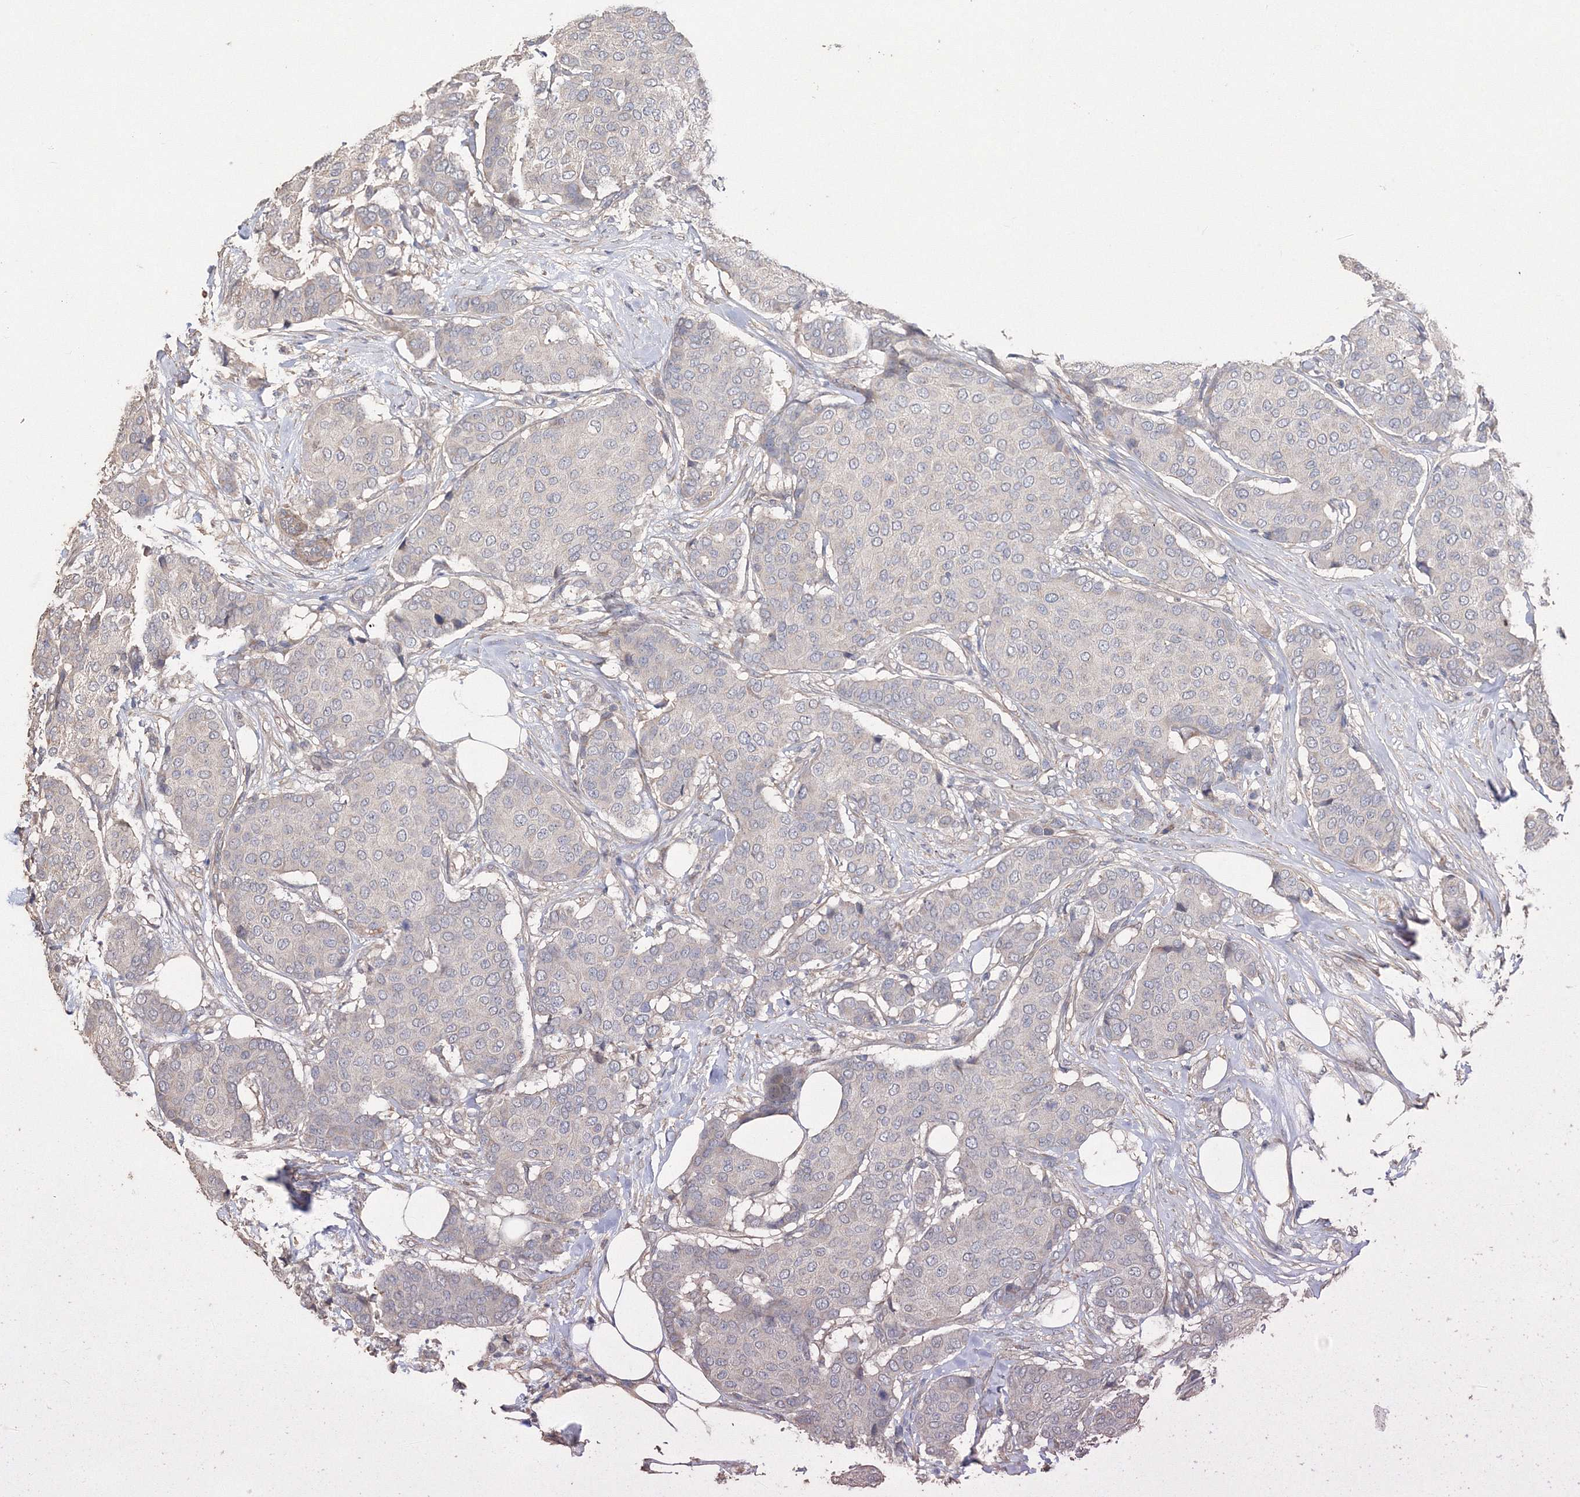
{"staining": {"intensity": "negative", "quantity": "none", "location": "none"}, "tissue": "breast cancer", "cell_type": "Tumor cells", "image_type": "cancer", "snomed": [{"axis": "morphology", "description": "Duct carcinoma"}, {"axis": "topography", "description": "Breast"}], "caption": "A histopathology image of breast intraductal carcinoma stained for a protein demonstrates no brown staining in tumor cells.", "gene": "NALF2", "patient": {"sex": "female", "age": 75}}